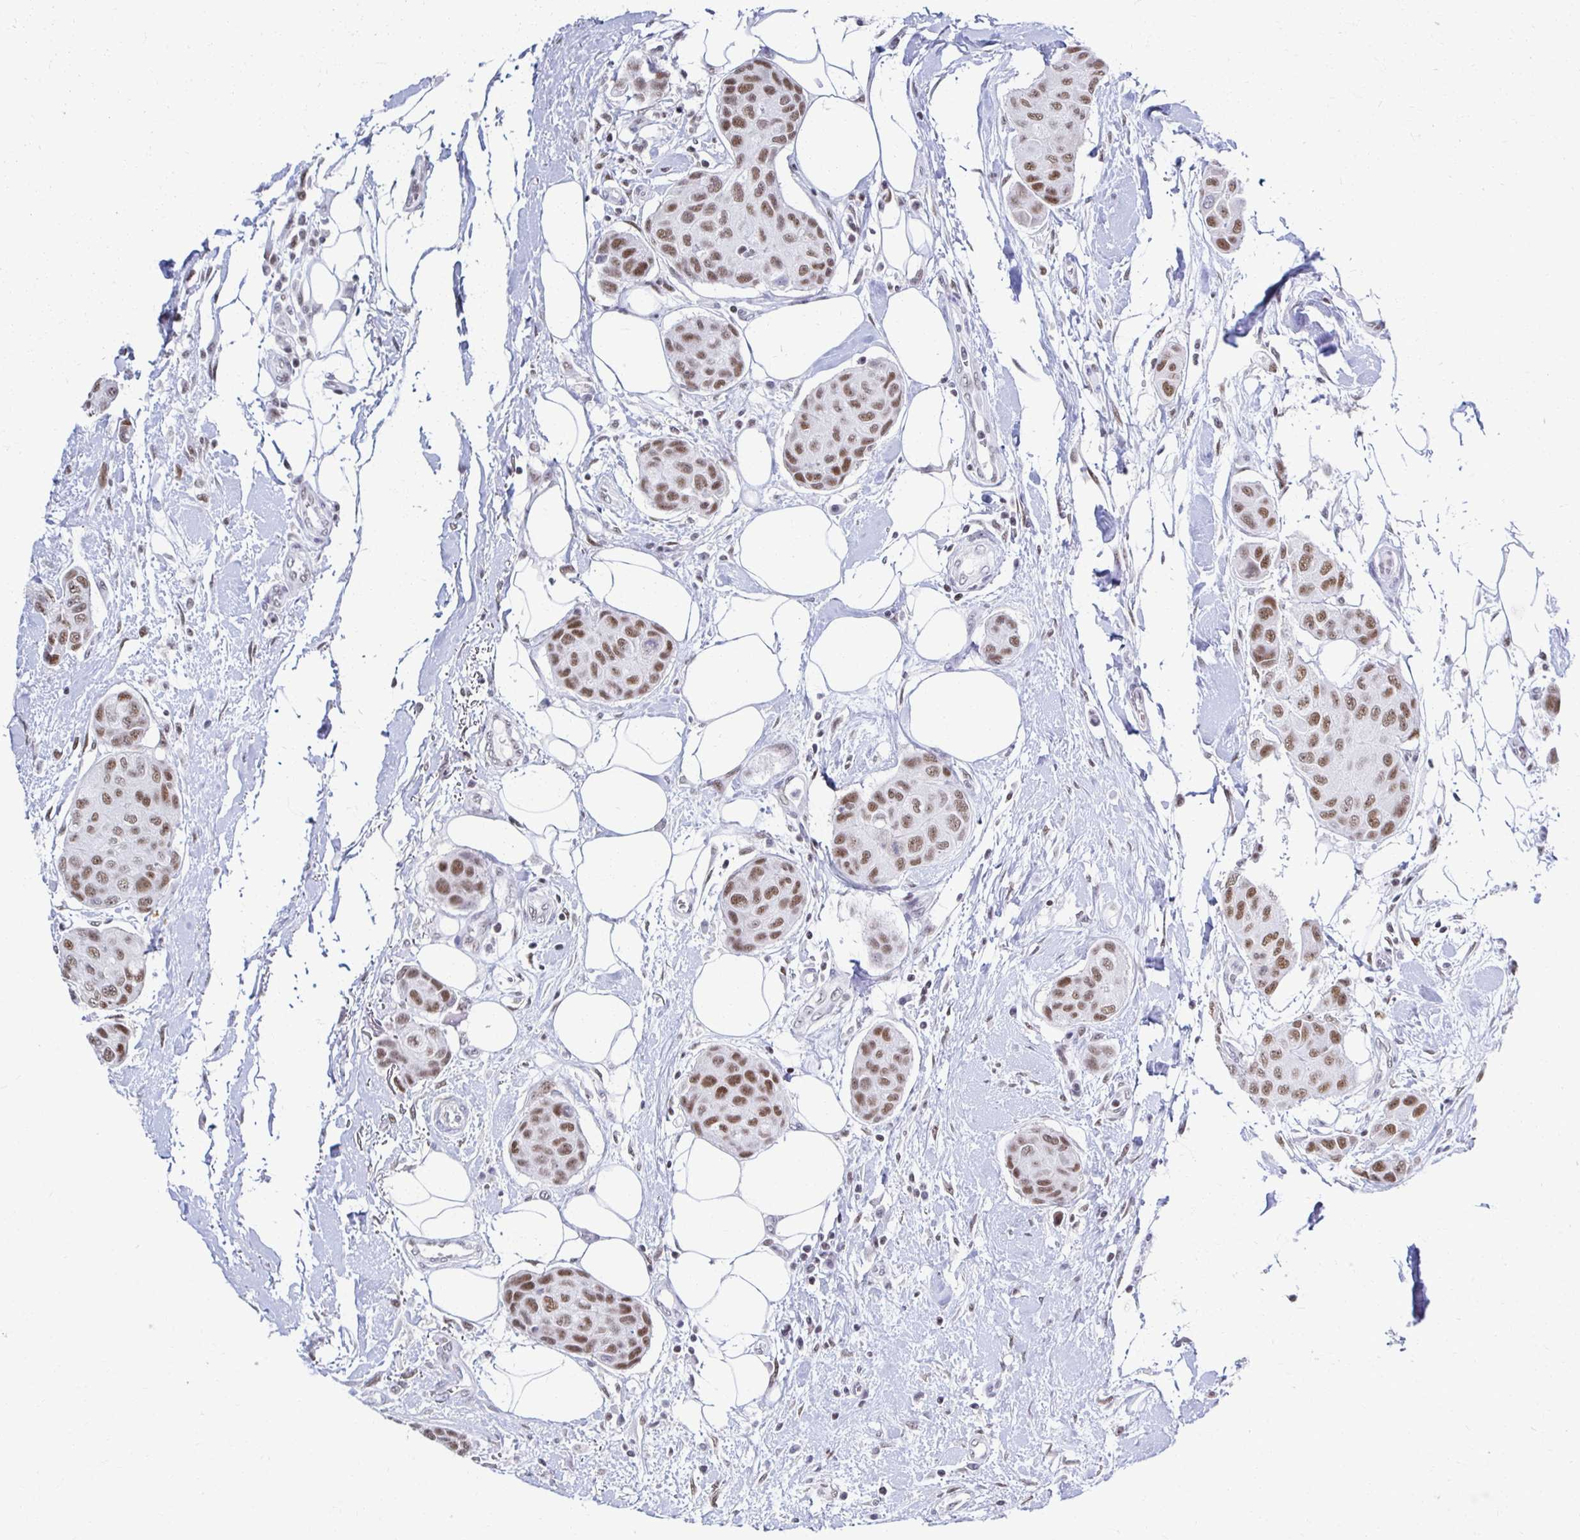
{"staining": {"intensity": "moderate", "quantity": ">75%", "location": "nuclear"}, "tissue": "breast cancer", "cell_type": "Tumor cells", "image_type": "cancer", "snomed": [{"axis": "morphology", "description": "Duct carcinoma"}, {"axis": "topography", "description": "Breast"}, {"axis": "topography", "description": "Lymph node"}], "caption": "Immunohistochemical staining of breast cancer (infiltrating ductal carcinoma) shows medium levels of moderate nuclear protein staining in about >75% of tumor cells.", "gene": "IRF7", "patient": {"sex": "female", "age": 80}}